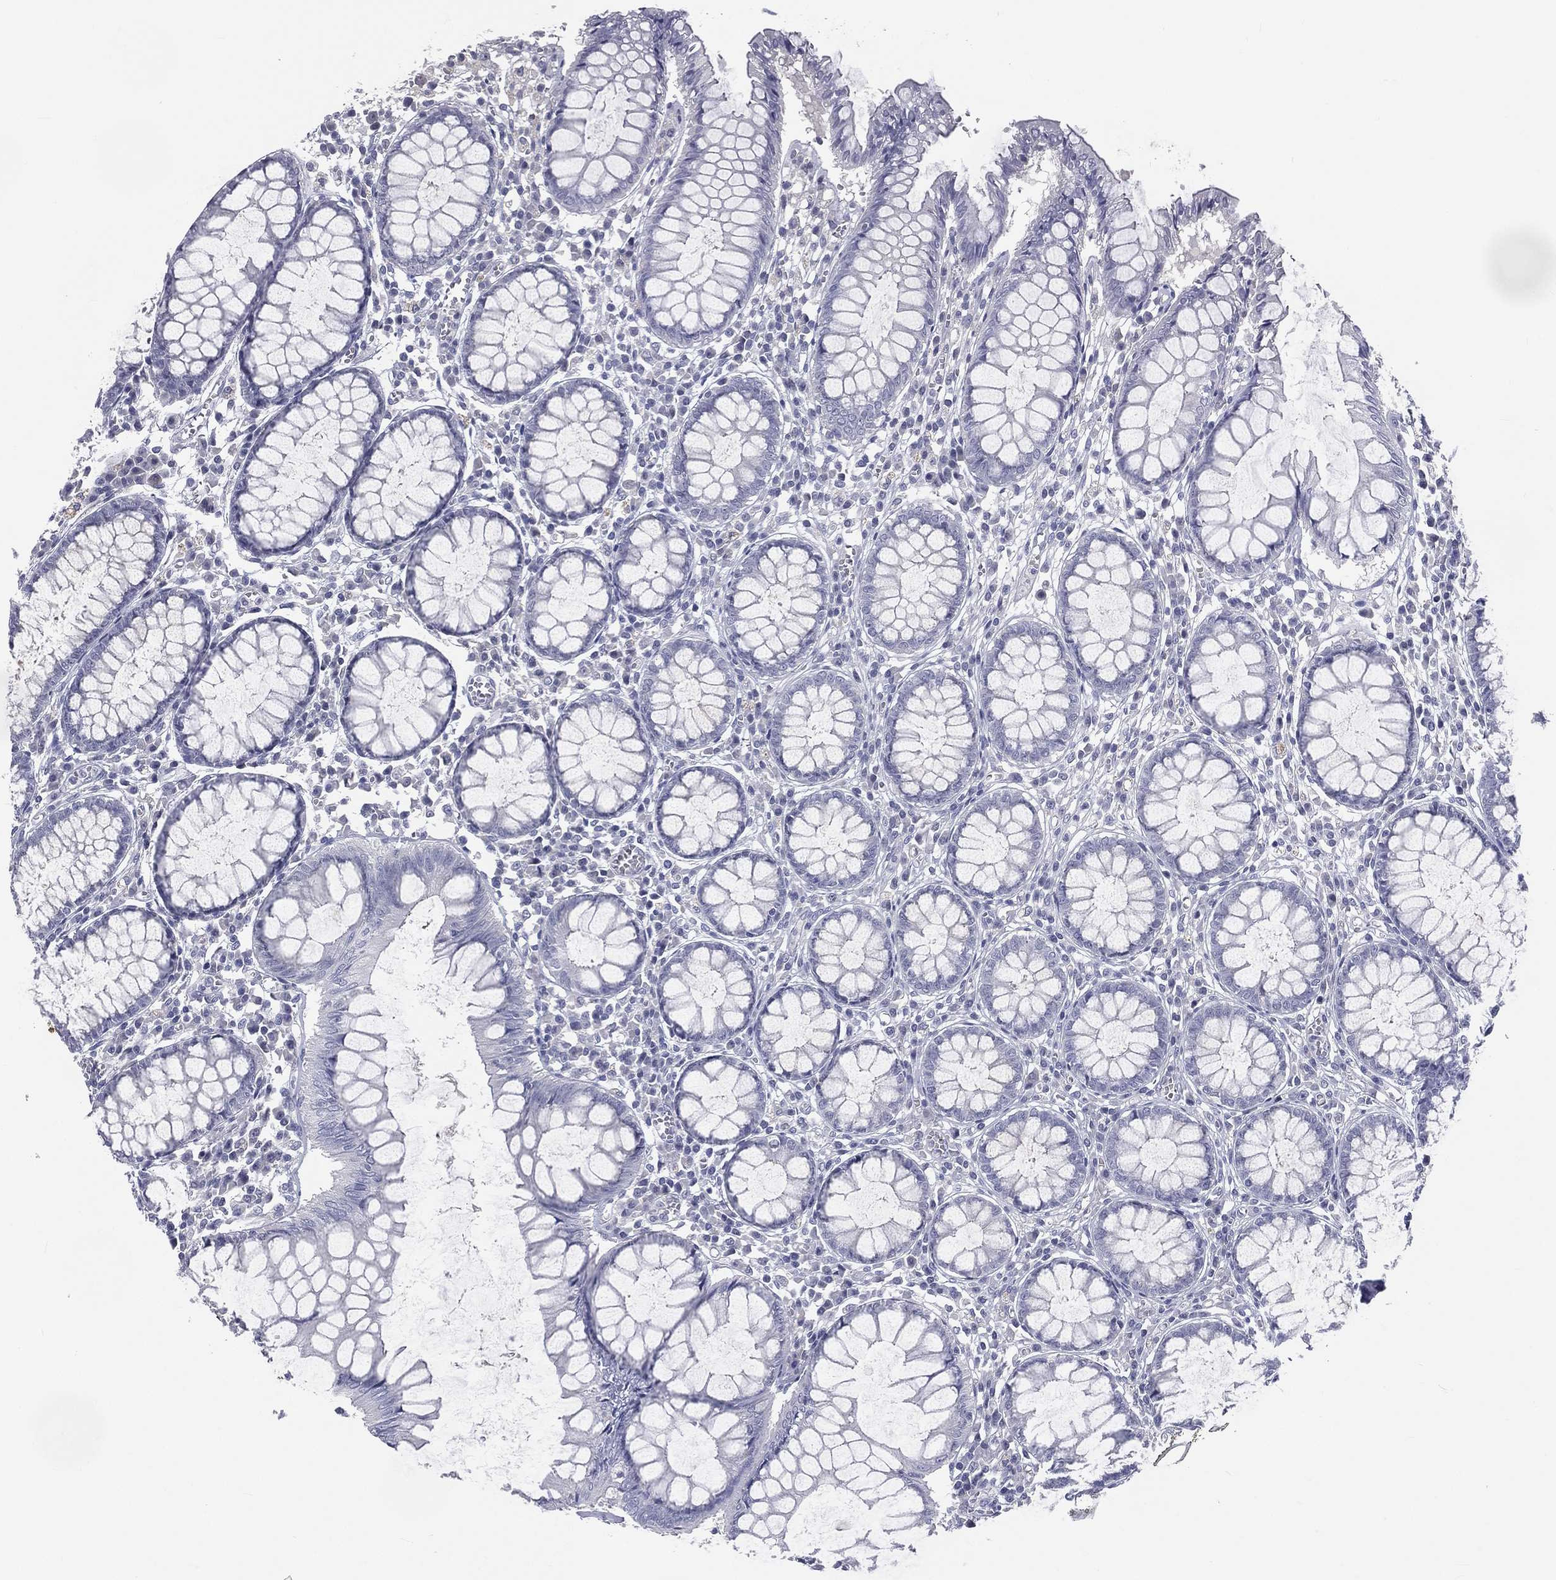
{"staining": {"intensity": "negative", "quantity": "none", "location": "none"}, "tissue": "colon", "cell_type": "Endothelial cells", "image_type": "normal", "snomed": [{"axis": "morphology", "description": "Normal tissue, NOS"}, {"axis": "topography", "description": "Colon"}], "caption": "Endothelial cells show no significant expression in normal colon. The staining was performed using DAB (3,3'-diaminobenzidine) to visualize the protein expression in brown, while the nuclei were stained in blue with hematoxylin (Magnification: 20x).", "gene": "IFT27", "patient": {"sex": "male", "age": 65}}